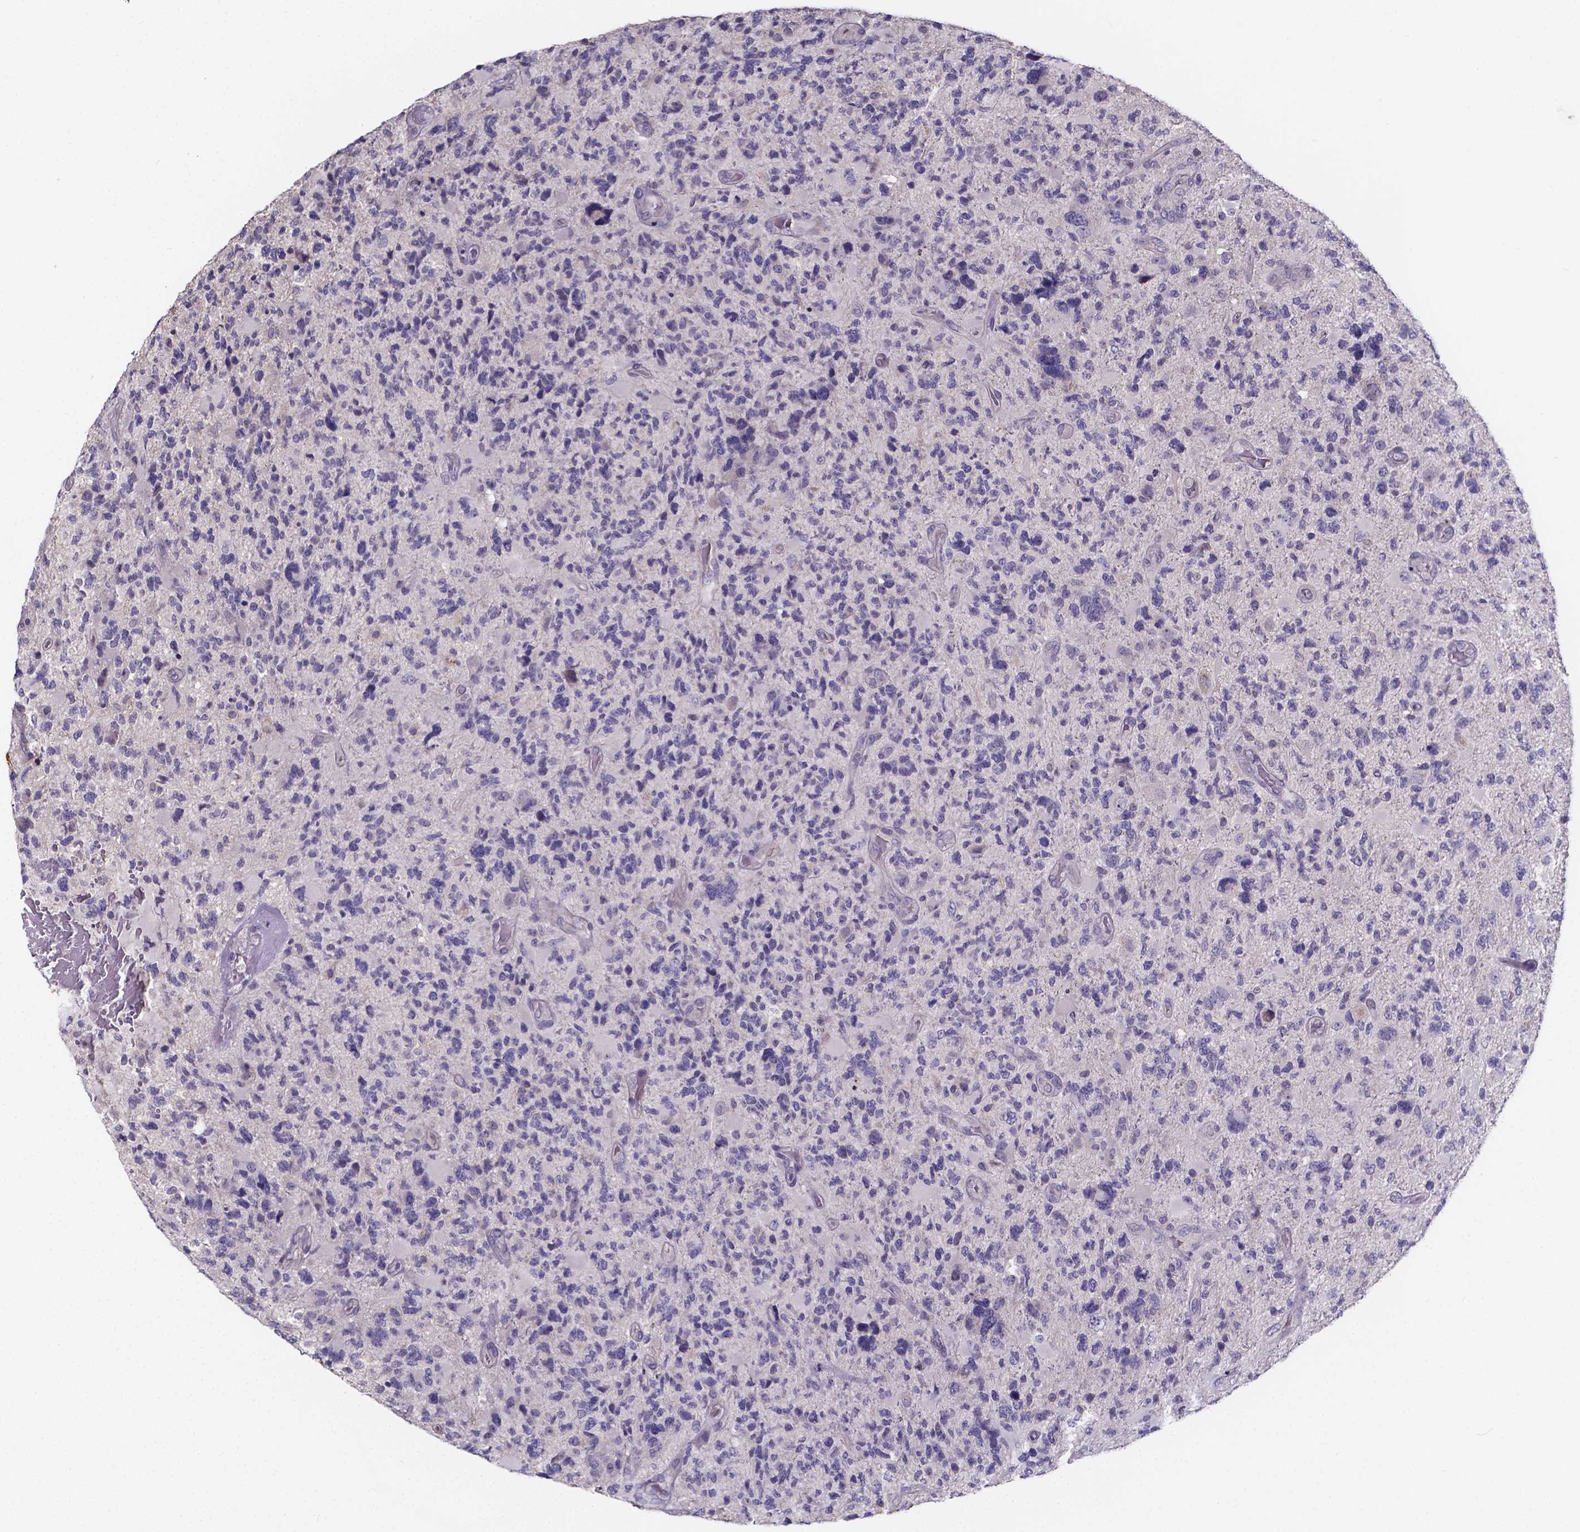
{"staining": {"intensity": "negative", "quantity": "none", "location": "none"}, "tissue": "glioma", "cell_type": "Tumor cells", "image_type": "cancer", "snomed": [{"axis": "morphology", "description": "Glioma, malignant, High grade"}, {"axis": "topography", "description": "Brain"}], "caption": "DAB (3,3'-diaminobenzidine) immunohistochemical staining of human malignant glioma (high-grade) demonstrates no significant positivity in tumor cells.", "gene": "SPOCD1", "patient": {"sex": "female", "age": 71}}